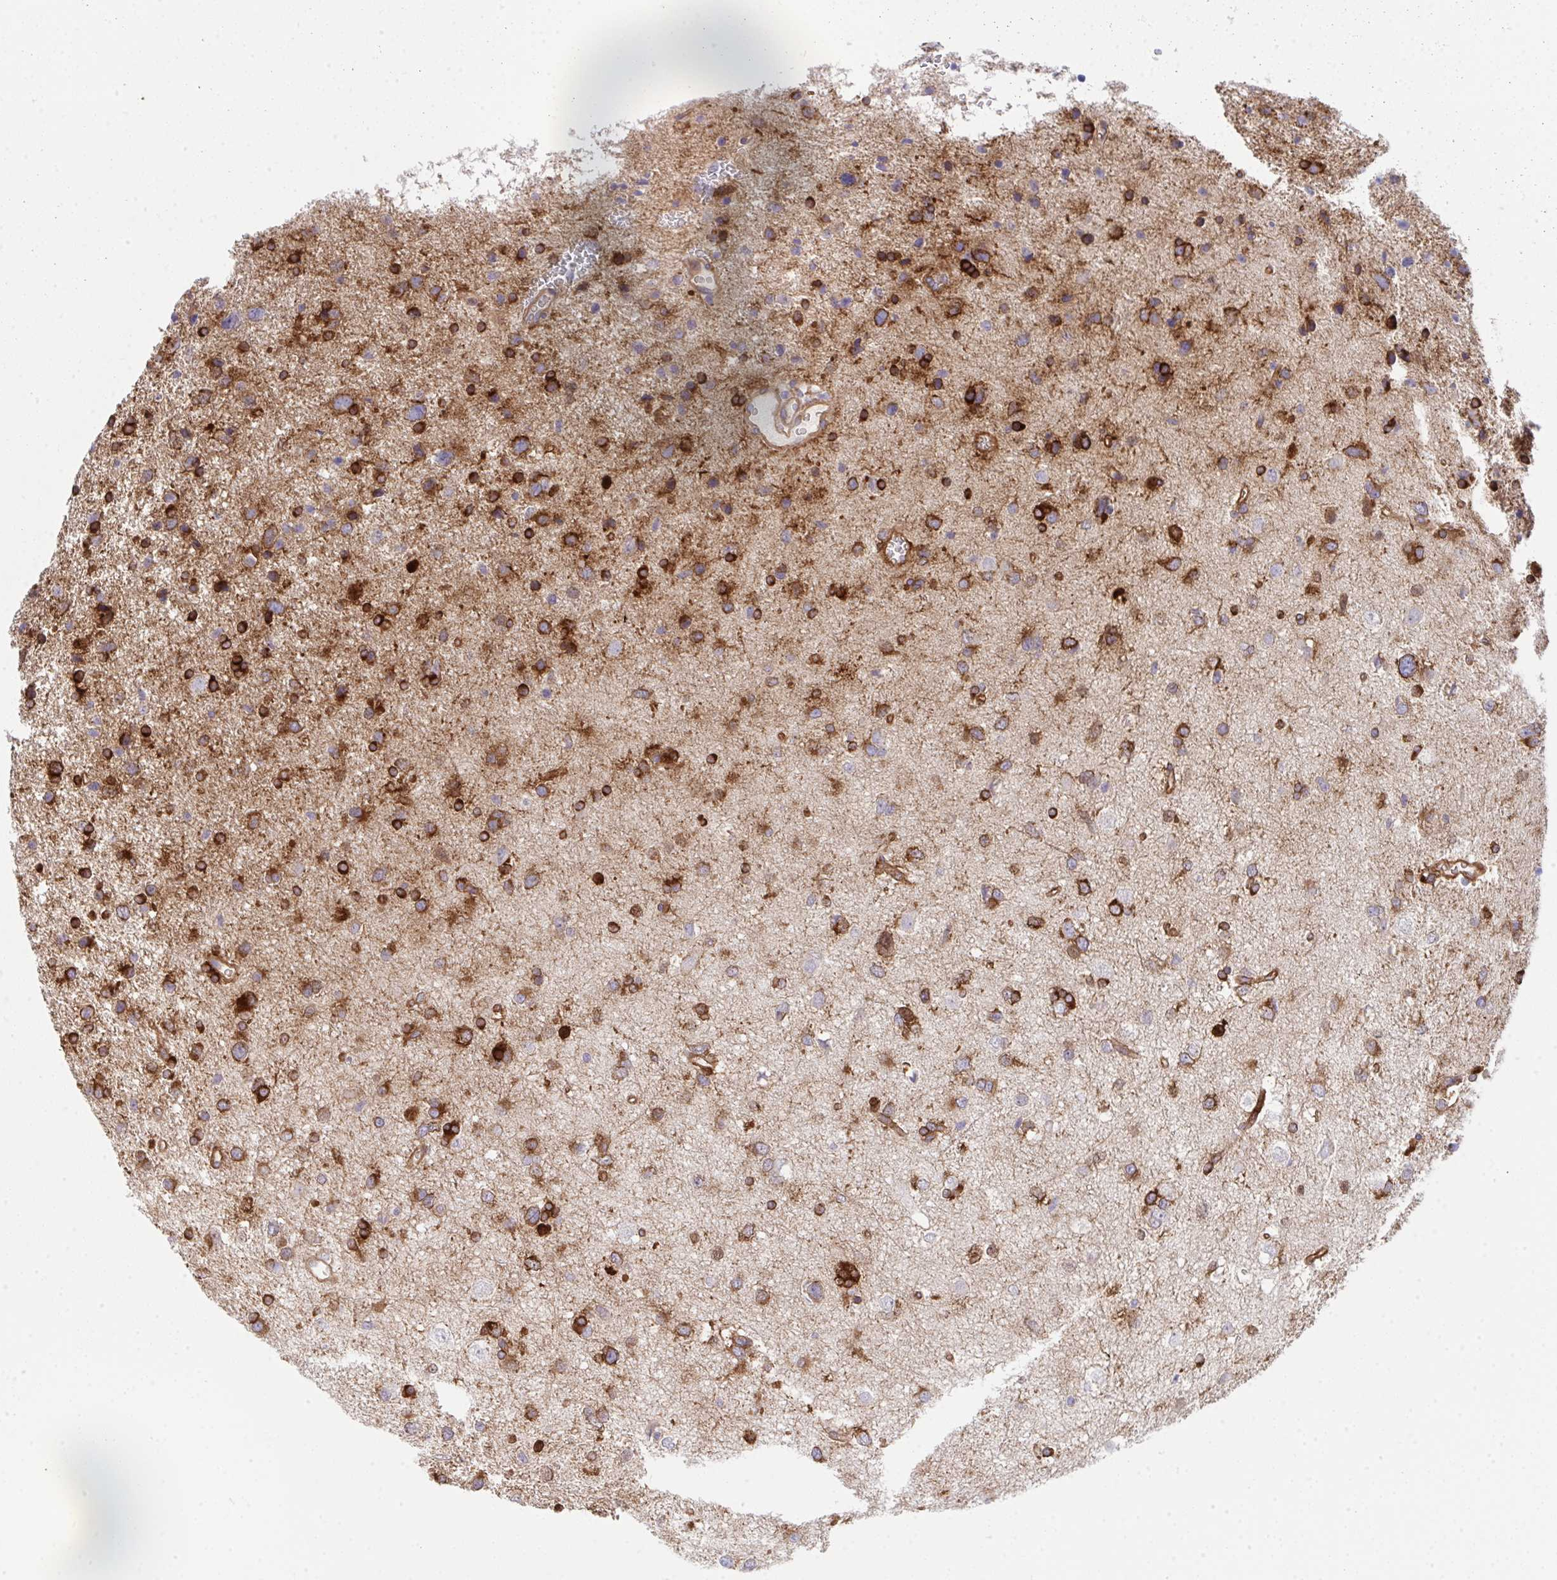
{"staining": {"intensity": "strong", "quantity": ">75%", "location": "cytoplasmic/membranous"}, "tissue": "glioma", "cell_type": "Tumor cells", "image_type": "cancer", "snomed": [{"axis": "morphology", "description": "Glioma, malignant, Low grade"}, {"axis": "topography", "description": "Brain"}], "caption": "The photomicrograph shows immunohistochemical staining of malignant glioma (low-grade). There is strong cytoplasmic/membranous staining is identified in about >75% of tumor cells. (DAB (3,3'-diaminobenzidine) = brown stain, brightfield microscopy at high magnification).", "gene": "GAB1", "patient": {"sex": "female", "age": 55}}